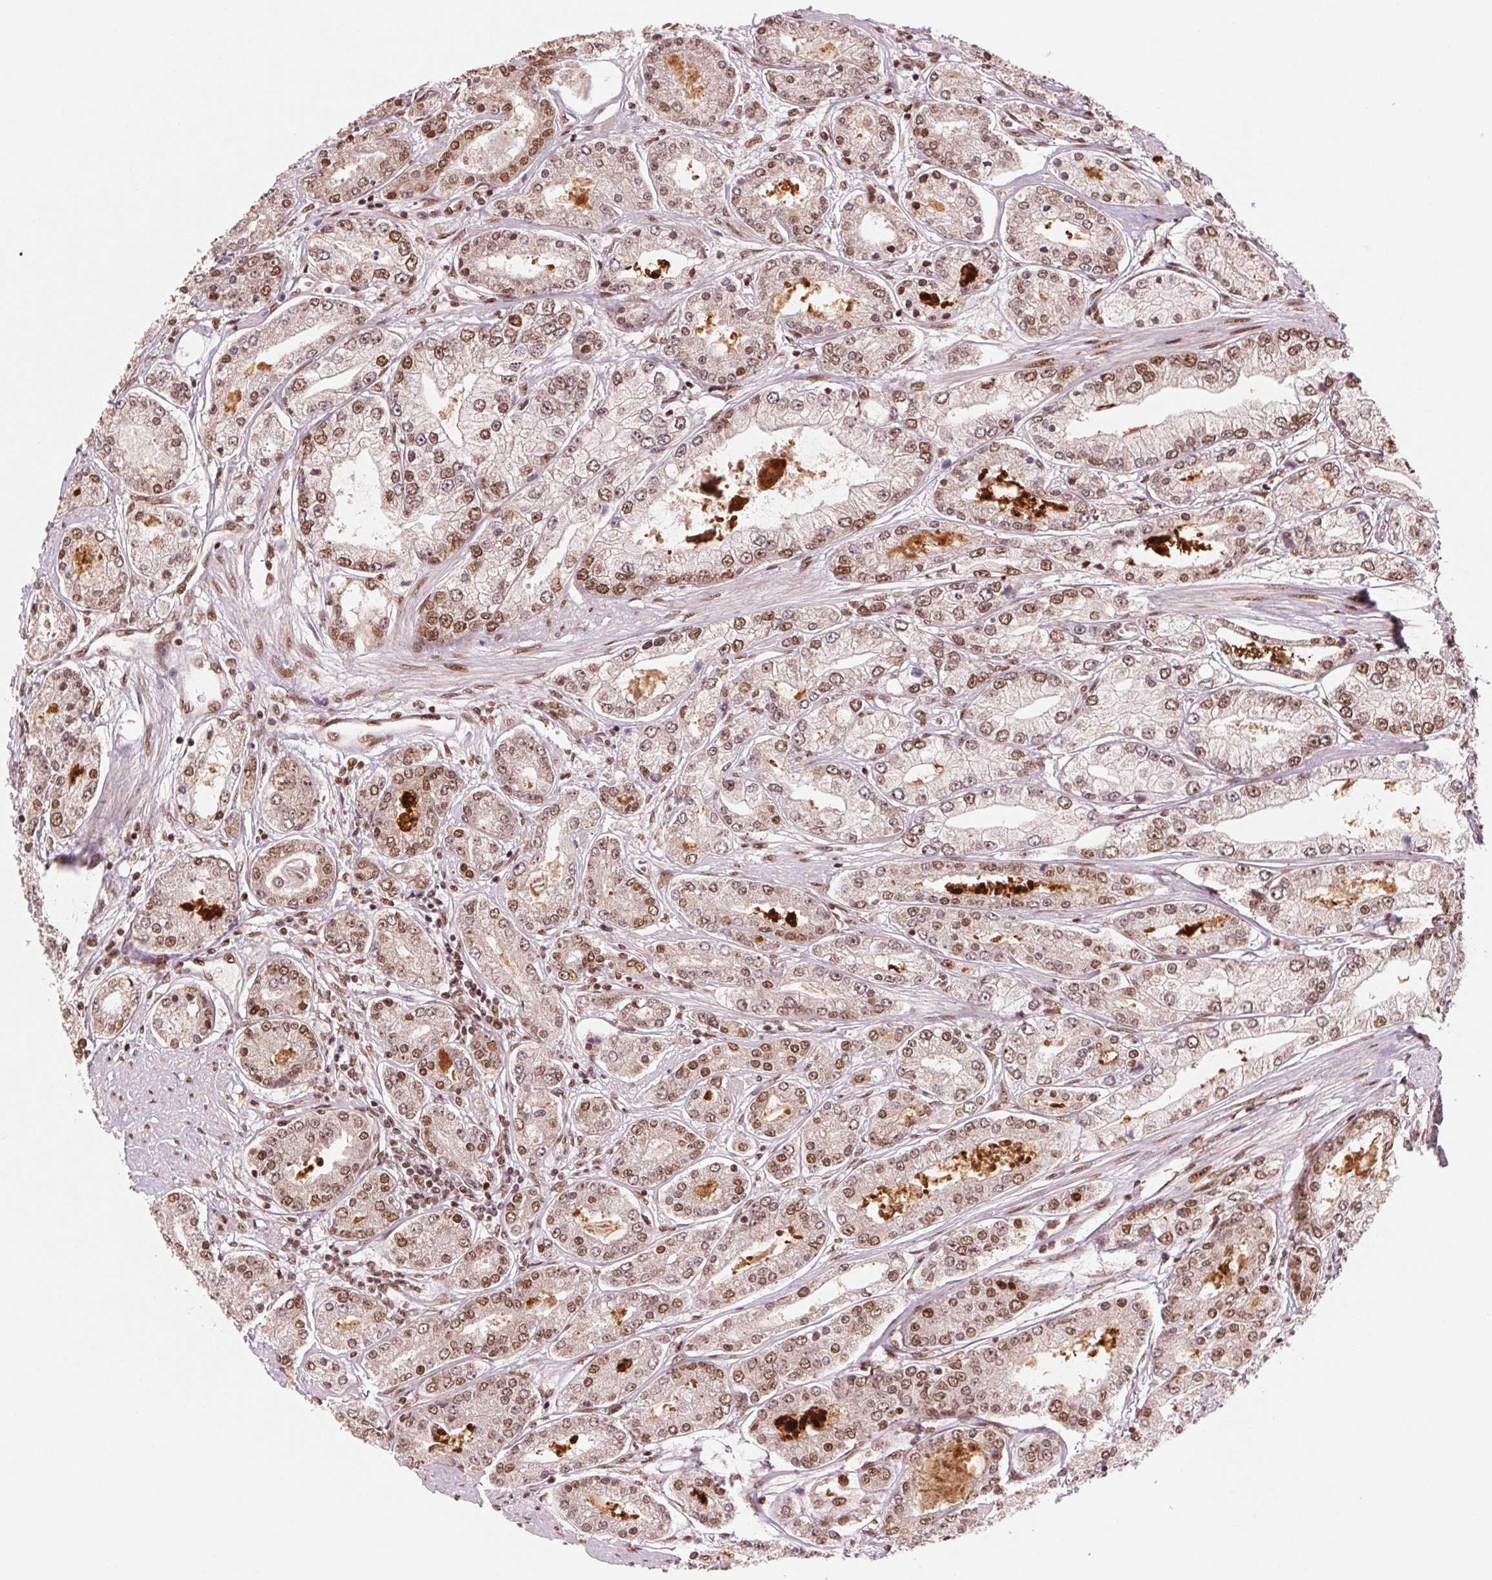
{"staining": {"intensity": "strong", "quantity": "25%-75%", "location": "nuclear"}, "tissue": "prostate cancer", "cell_type": "Tumor cells", "image_type": "cancer", "snomed": [{"axis": "morphology", "description": "Adenocarcinoma, High grade"}, {"axis": "topography", "description": "Prostate"}], "caption": "Tumor cells demonstrate strong nuclear expression in approximately 25%-75% of cells in prostate high-grade adenocarcinoma. Nuclei are stained in blue.", "gene": "TTLL9", "patient": {"sex": "male", "age": 66}}